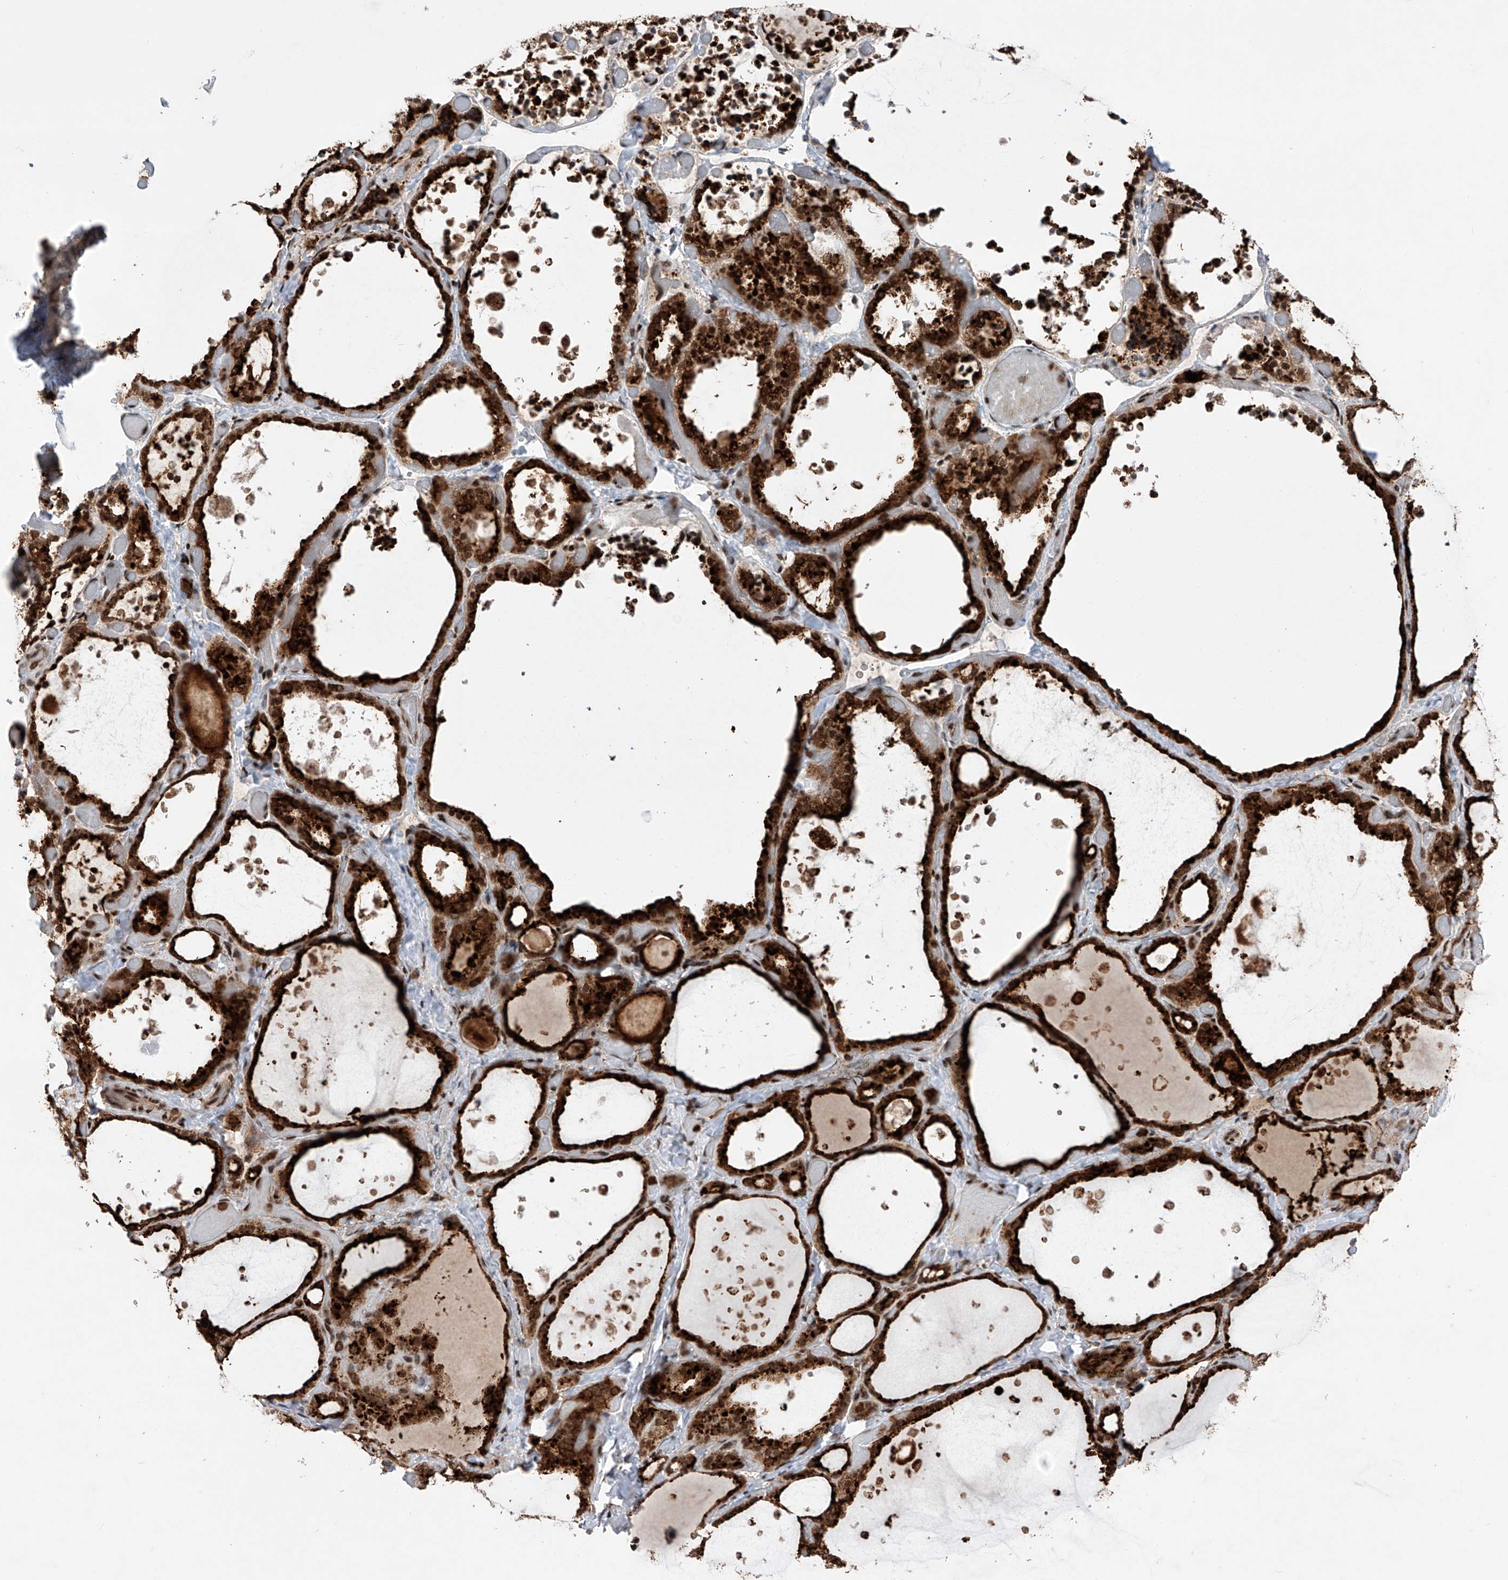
{"staining": {"intensity": "strong", "quantity": ">75%", "location": "cytoplasmic/membranous,nuclear"}, "tissue": "thyroid gland", "cell_type": "Glandular cells", "image_type": "normal", "snomed": [{"axis": "morphology", "description": "Normal tissue, NOS"}, {"axis": "topography", "description": "Thyroid gland"}], "caption": "Immunohistochemistry (IHC) of unremarkable human thyroid gland reveals high levels of strong cytoplasmic/membranous,nuclear positivity in about >75% of glandular cells. (DAB (3,3'-diaminobenzidine) = brown stain, brightfield microscopy at high magnification).", "gene": "ZNF280D", "patient": {"sex": "female", "age": 44}}